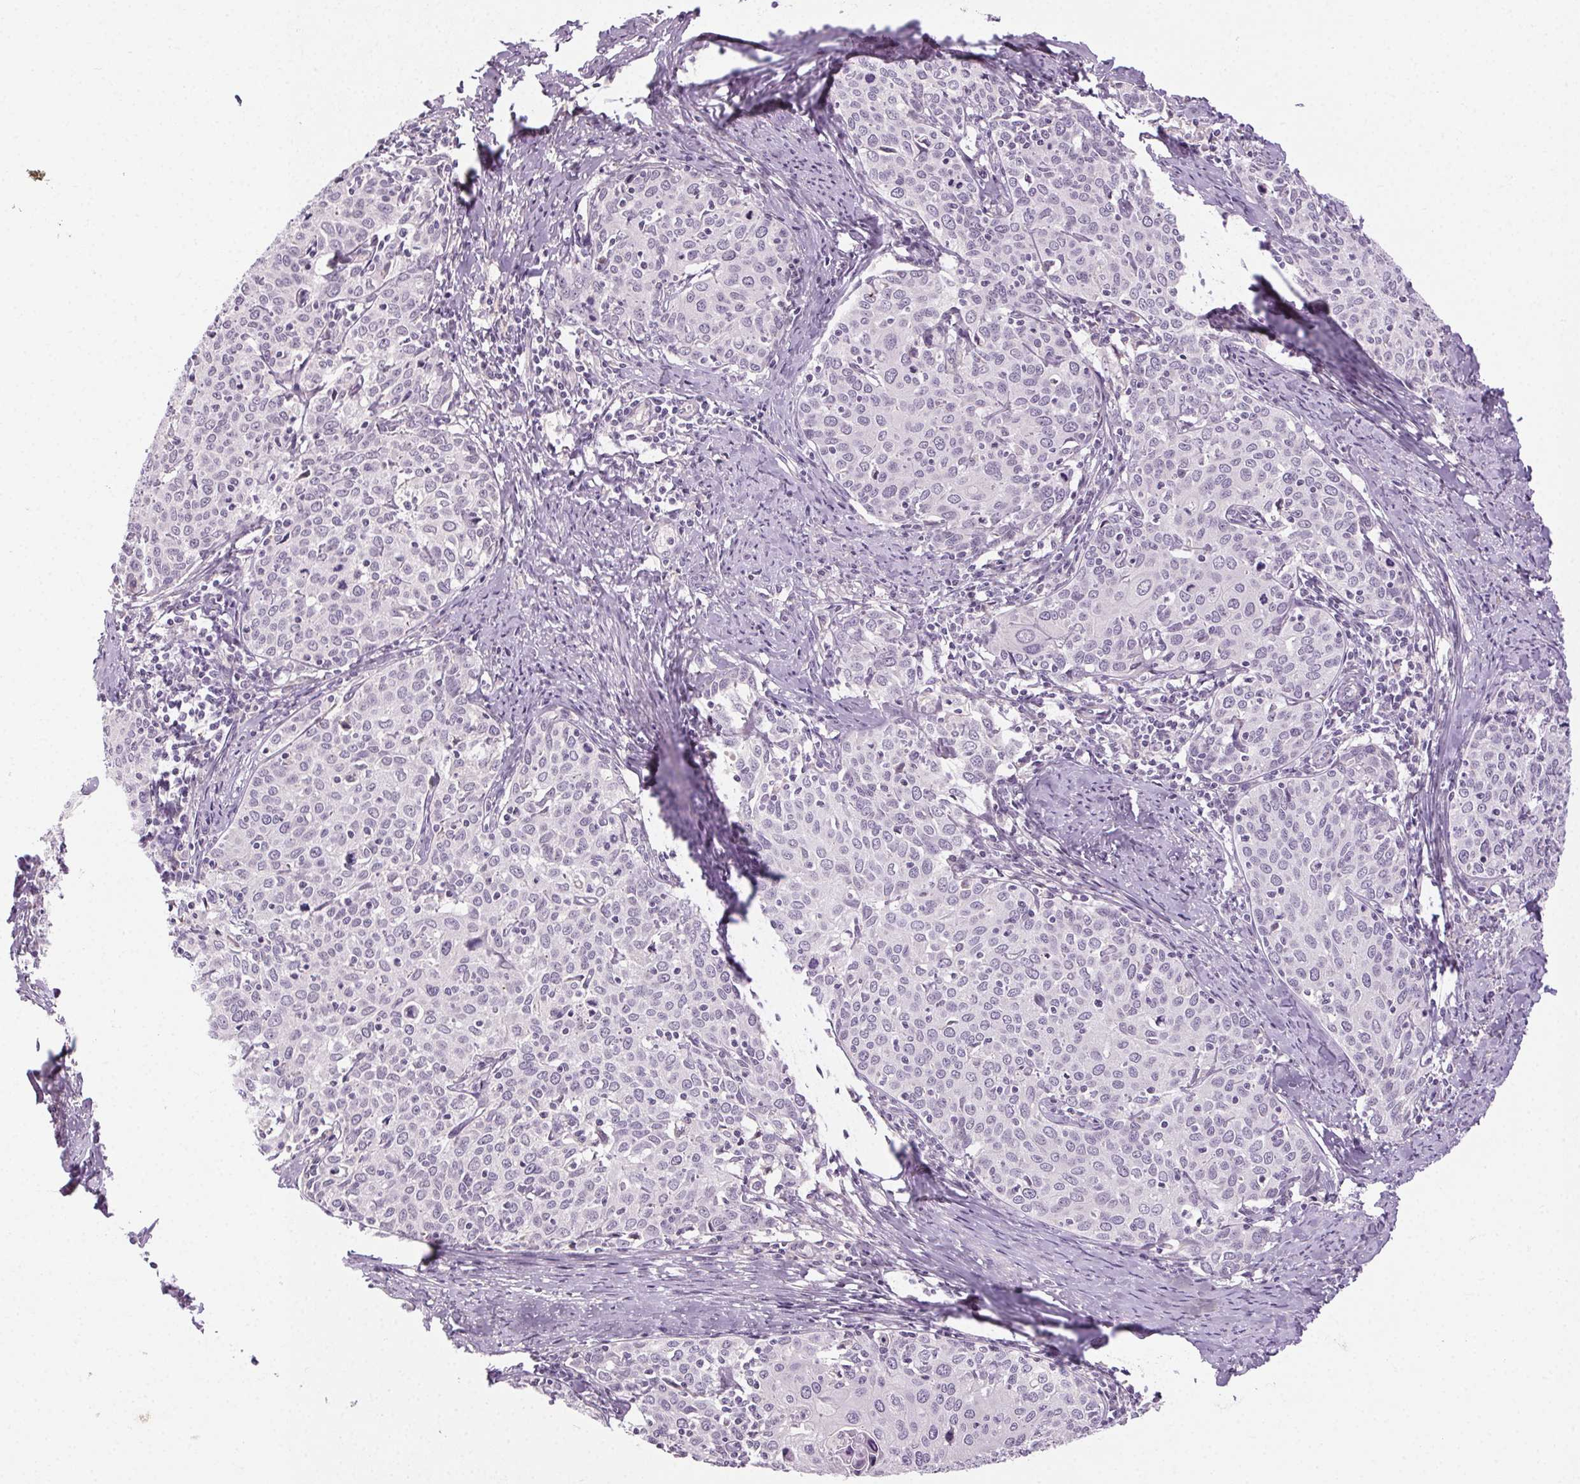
{"staining": {"intensity": "negative", "quantity": "none", "location": "none"}, "tissue": "cervical cancer", "cell_type": "Tumor cells", "image_type": "cancer", "snomed": [{"axis": "morphology", "description": "Squamous cell carcinoma, NOS"}, {"axis": "topography", "description": "Cervix"}], "caption": "Squamous cell carcinoma (cervical) was stained to show a protein in brown. There is no significant staining in tumor cells. Brightfield microscopy of immunohistochemistry stained with DAB (3,3'-diaminobenzidine) (brown) and hematoxylin (blue), captured at high magnification.", "gene": "FAM168A", "patient": {"sex": "female", "age": 62}}